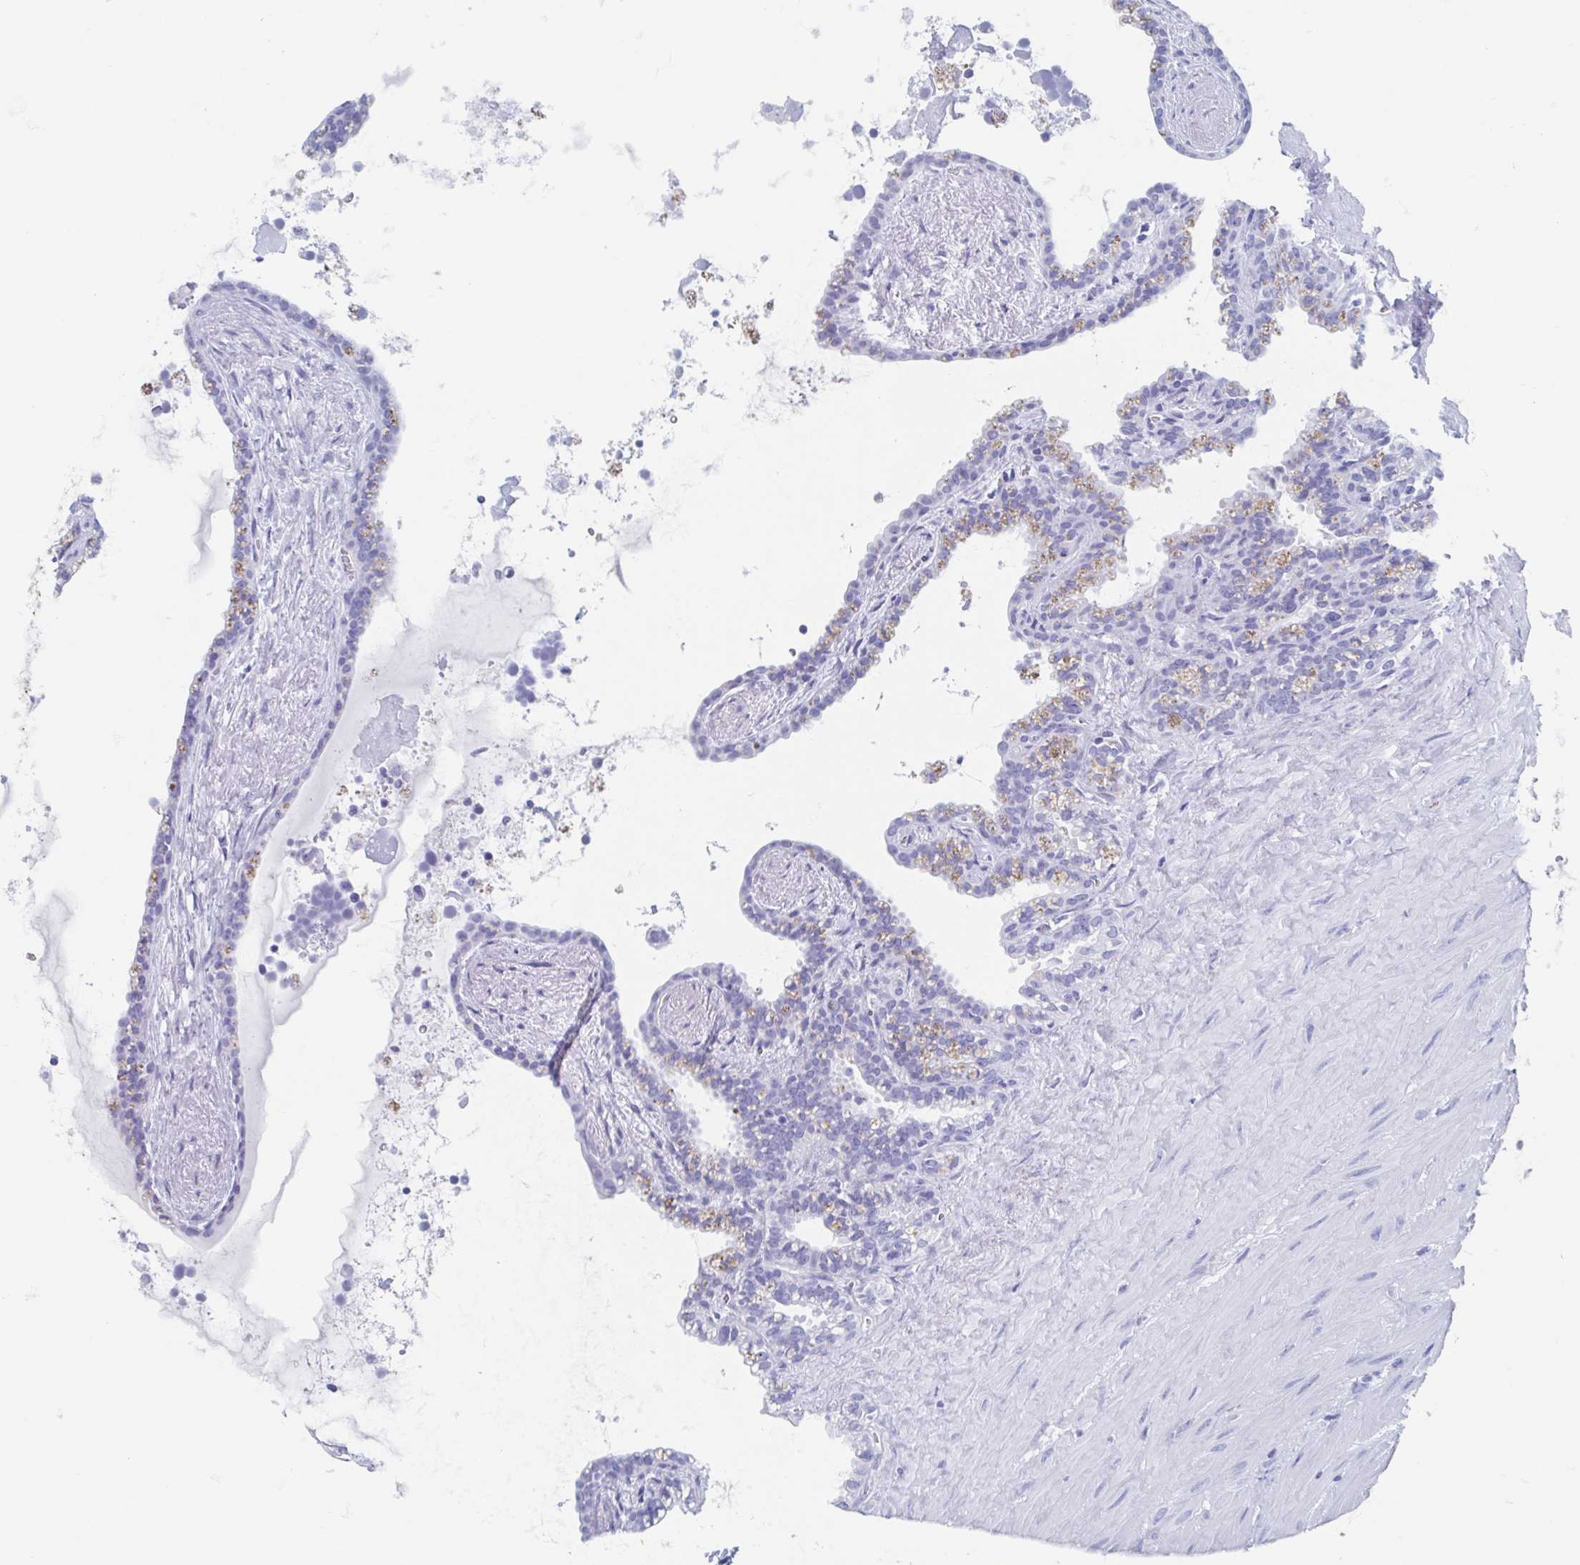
{"staining": {"intensity": "negative", "quantity": "none", "location": "none"}, "tissue": "seminal vesicle", "cell_type": "Glandular cells", "image_type": "normal", "snomed": [{"axis": "morphology", "description": "Normal tissue, NOS"}, {"axis": "topography", "description": "Seminal veicle"}], "caption": "Immunohistochemistry (IHC) of unremarkable seminal vesicle reveals no staining in glandular cells.", "gene": "C10orf53", "patient": {"sex": "male", "age": 76}}